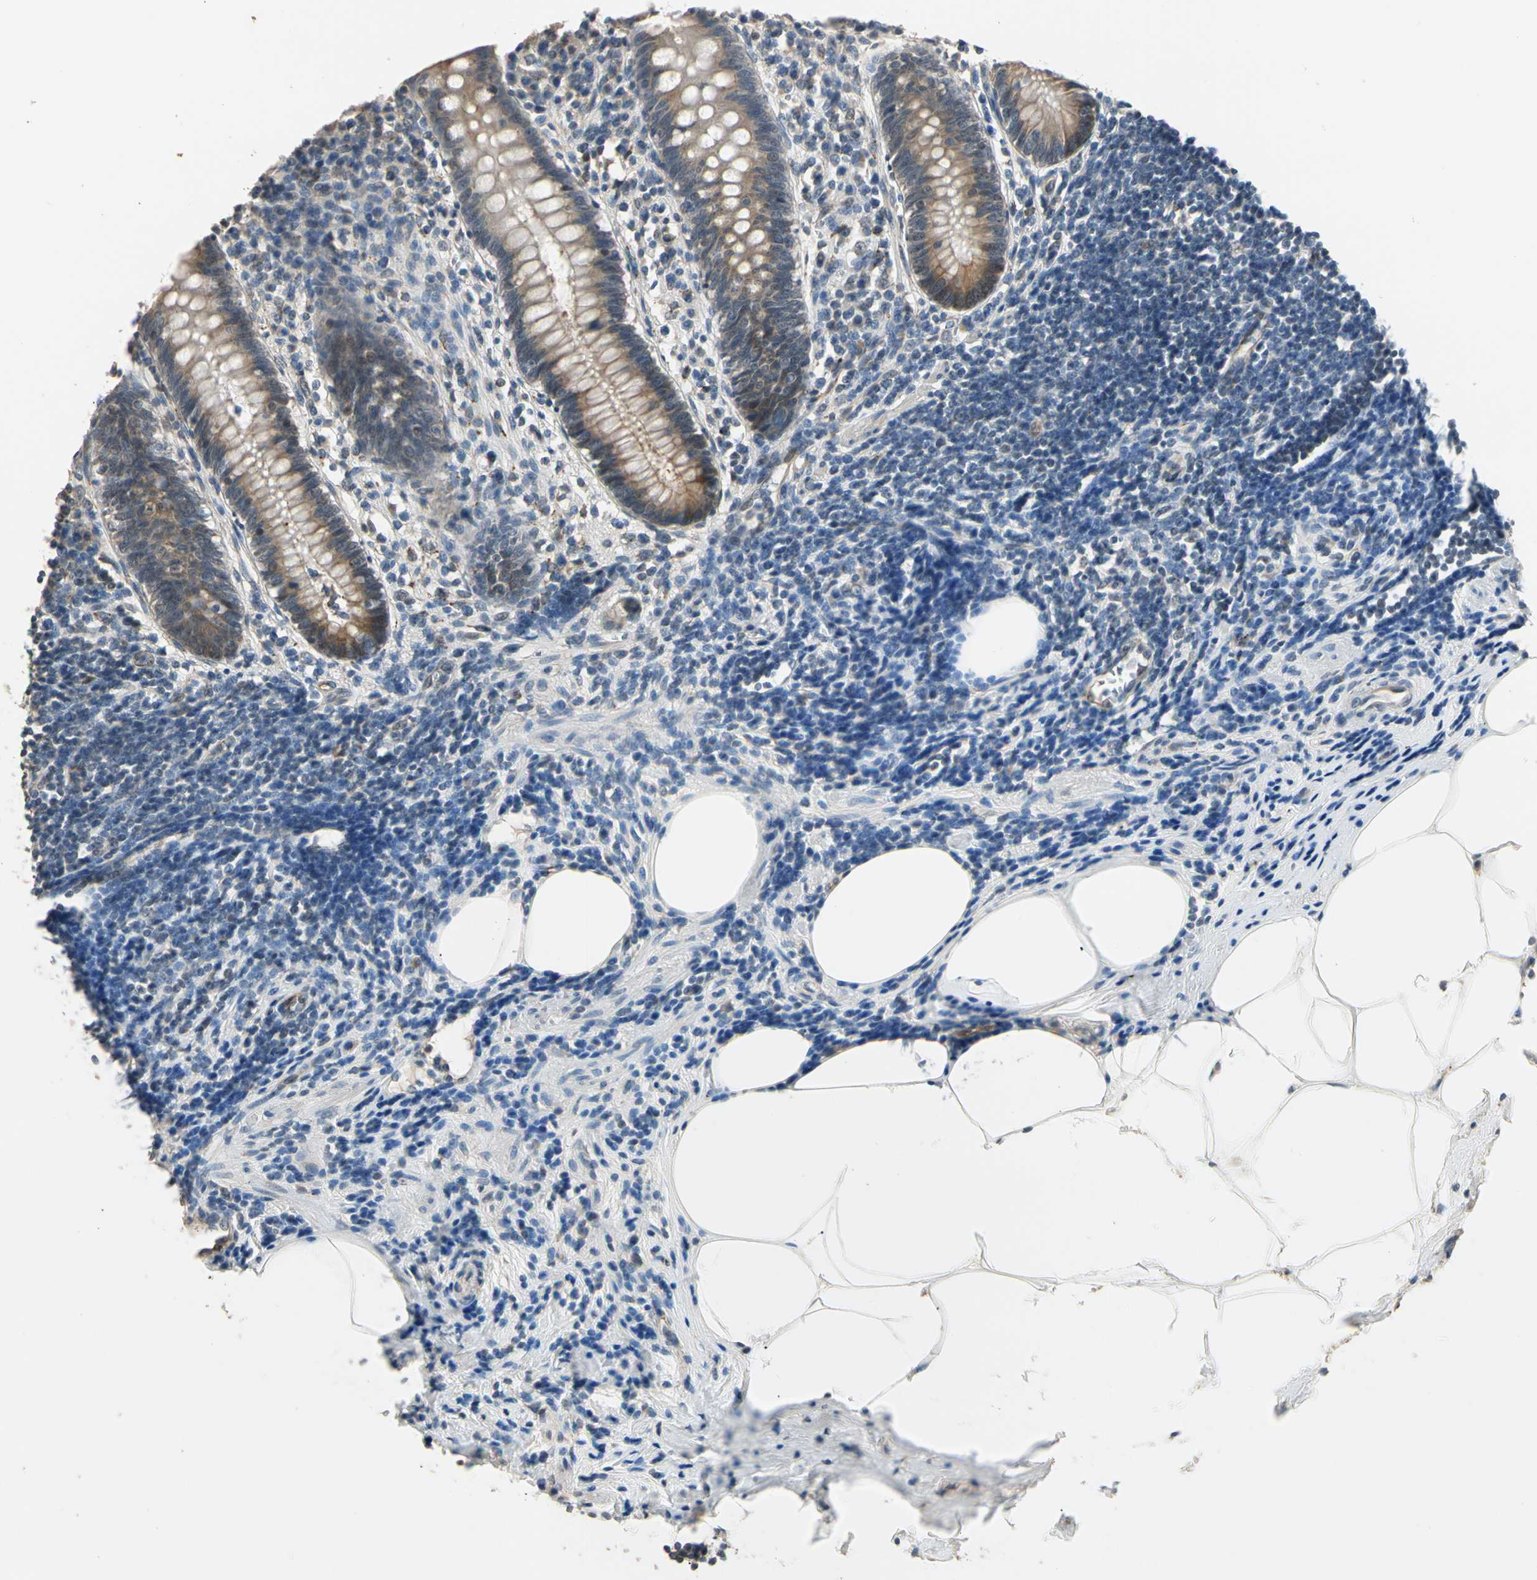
{"staining": {"intensity": "strong", "quantity": ">75%", "location": "cytoplasmic/membranous"}, "tissue": "appendix", "cell_type": "Glandular cells", "image_type": "normal", "snomed": [{"axis": "morphology", "description": "Normal tissue, NOS"}, {"axis": "topography", "description": "Appendix"}], "caption": "A brown stain labels strong cytoplasmic/membranous positivity of a protein in glandular cells of normal human appendix.", "gene": "TASOR", "patient": {"sex": "female", "age": 50}}